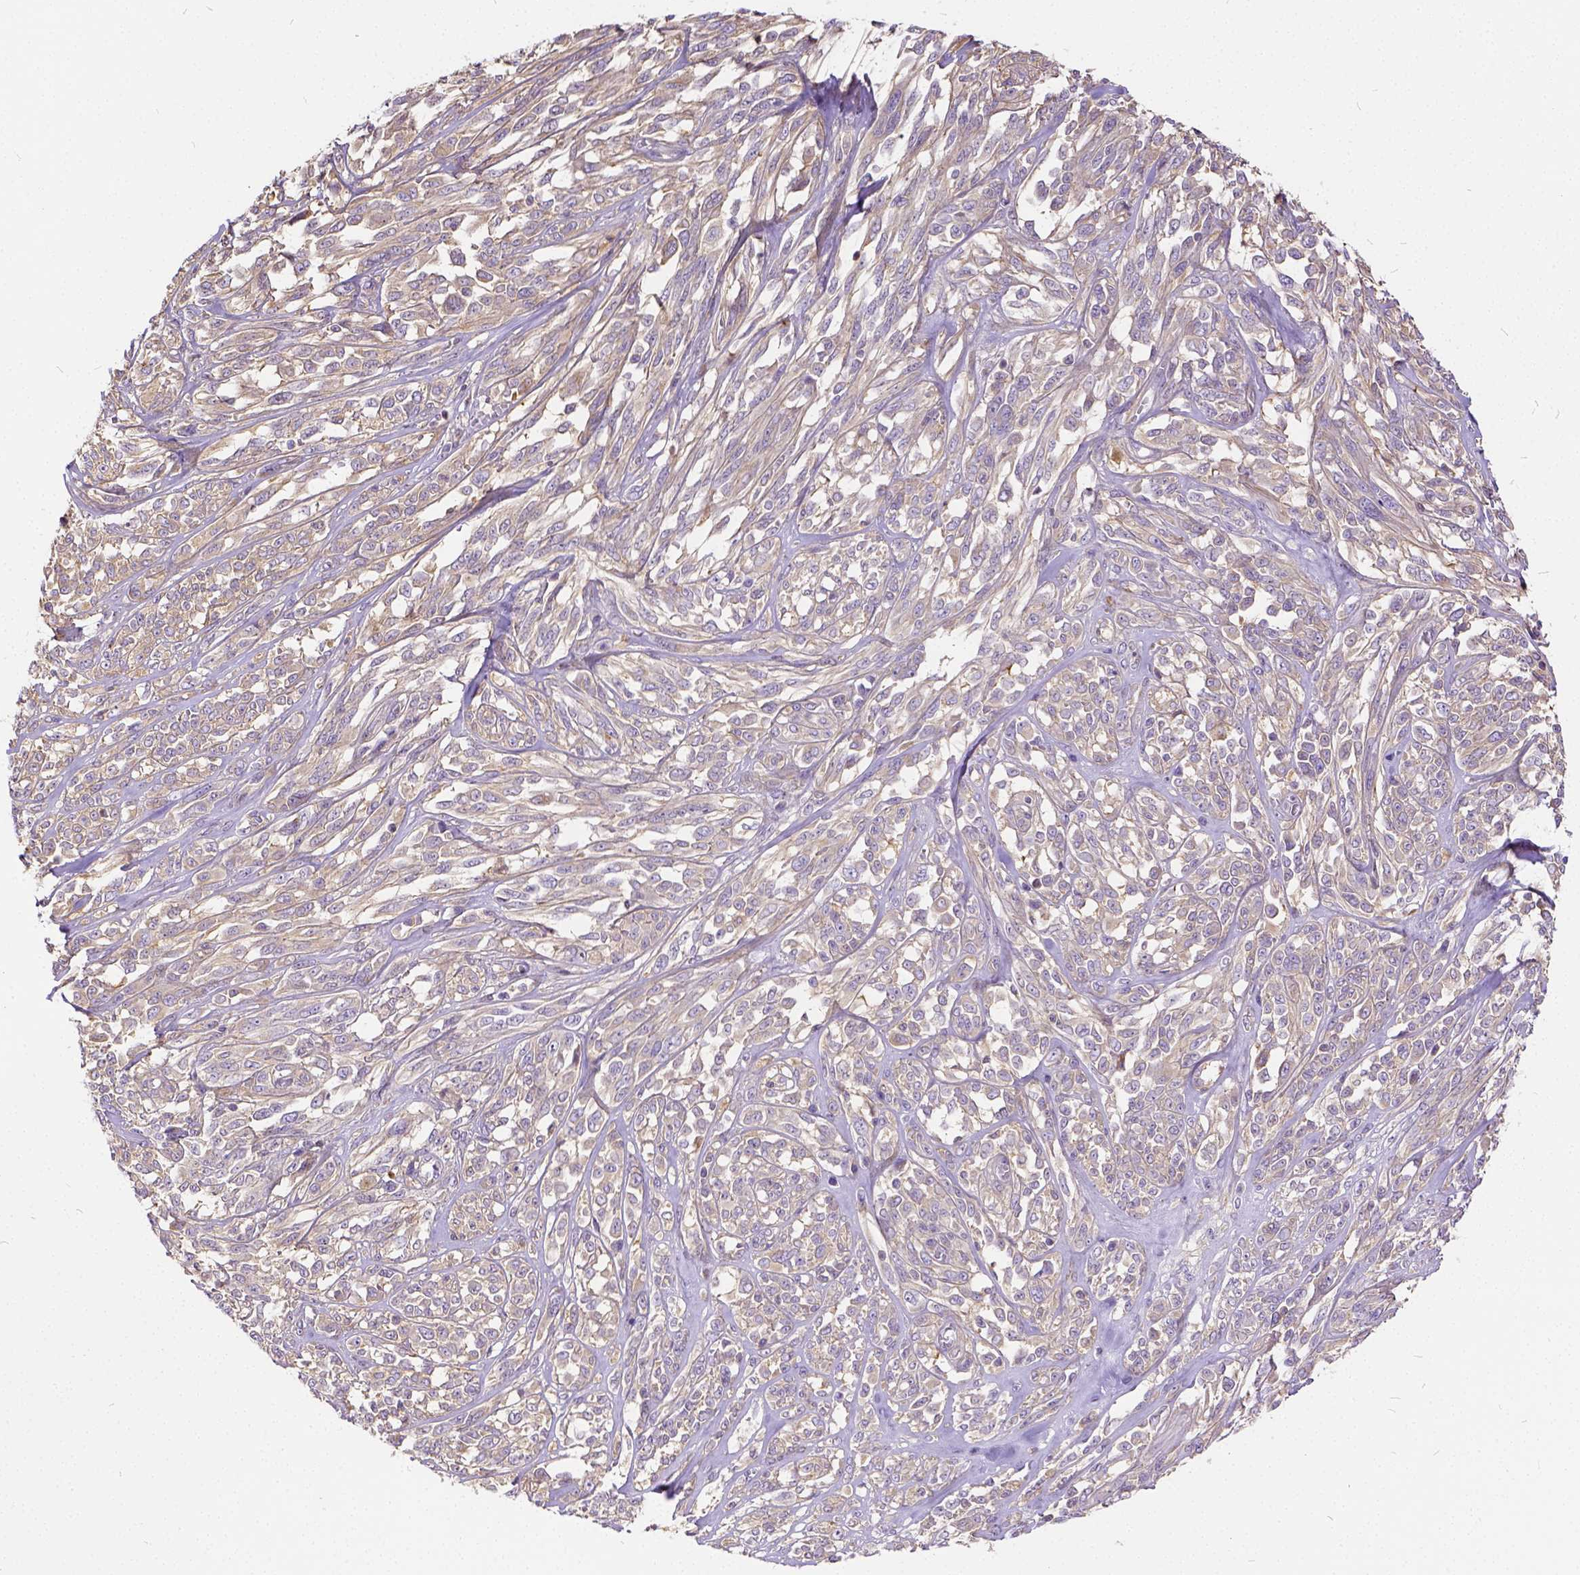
{"staining": {"intensity": "negative", "quantity": "none", "location": "none"}, "tissue": "melanoma", "cell_type": "Tumor cells", "image_type": "cancer", "snomed": [{"axis": "morphology", "description": "Malignant melanoma, NOS"}, {"axis": "topography", "description": "Skin"}], "caption": "The photomicrograph exhibits no staining of tumor cells in malignant melanoma.", "gene": "CADM4", "patient": {"sex": "female", "age": 91}}